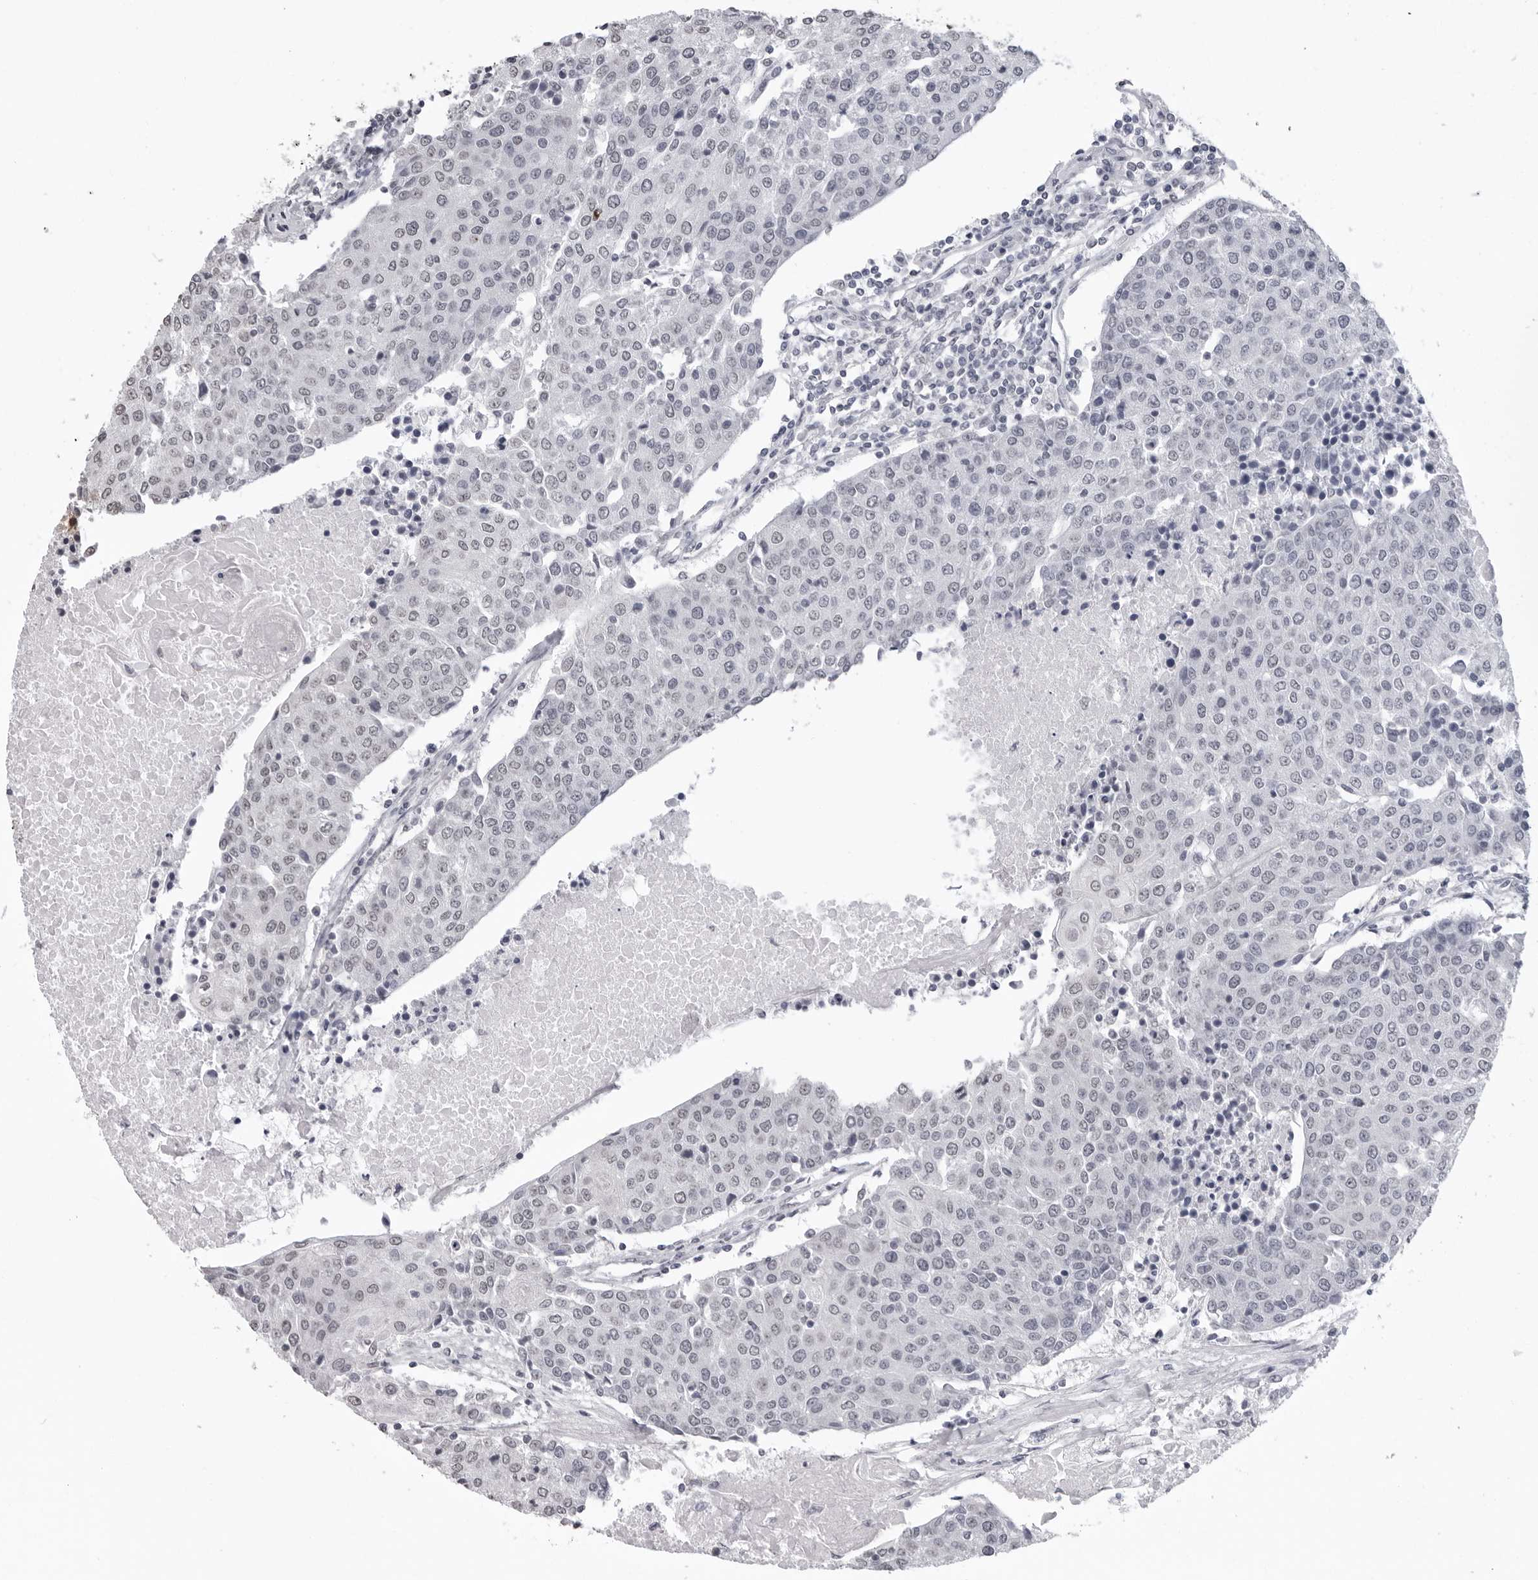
{"staining": {"intensity": "negative", "quantity": "none", "location": "none"}, "tissue": "urothelial cancer", "cell_type": "Tumor cells", "image_type": "cancer", "snomed": [{"axis": "morphology", "description": "Urothelial carcinoma, High grade"}, {"axis": "topography", "description": "Urinary bladder"}], "caption": "The histopathology image demonstrates no significant positivity in tumor cells of urothelial cancer.", "gene": "HEPACAM", "patient": {"sex": "female", "age": 85}}